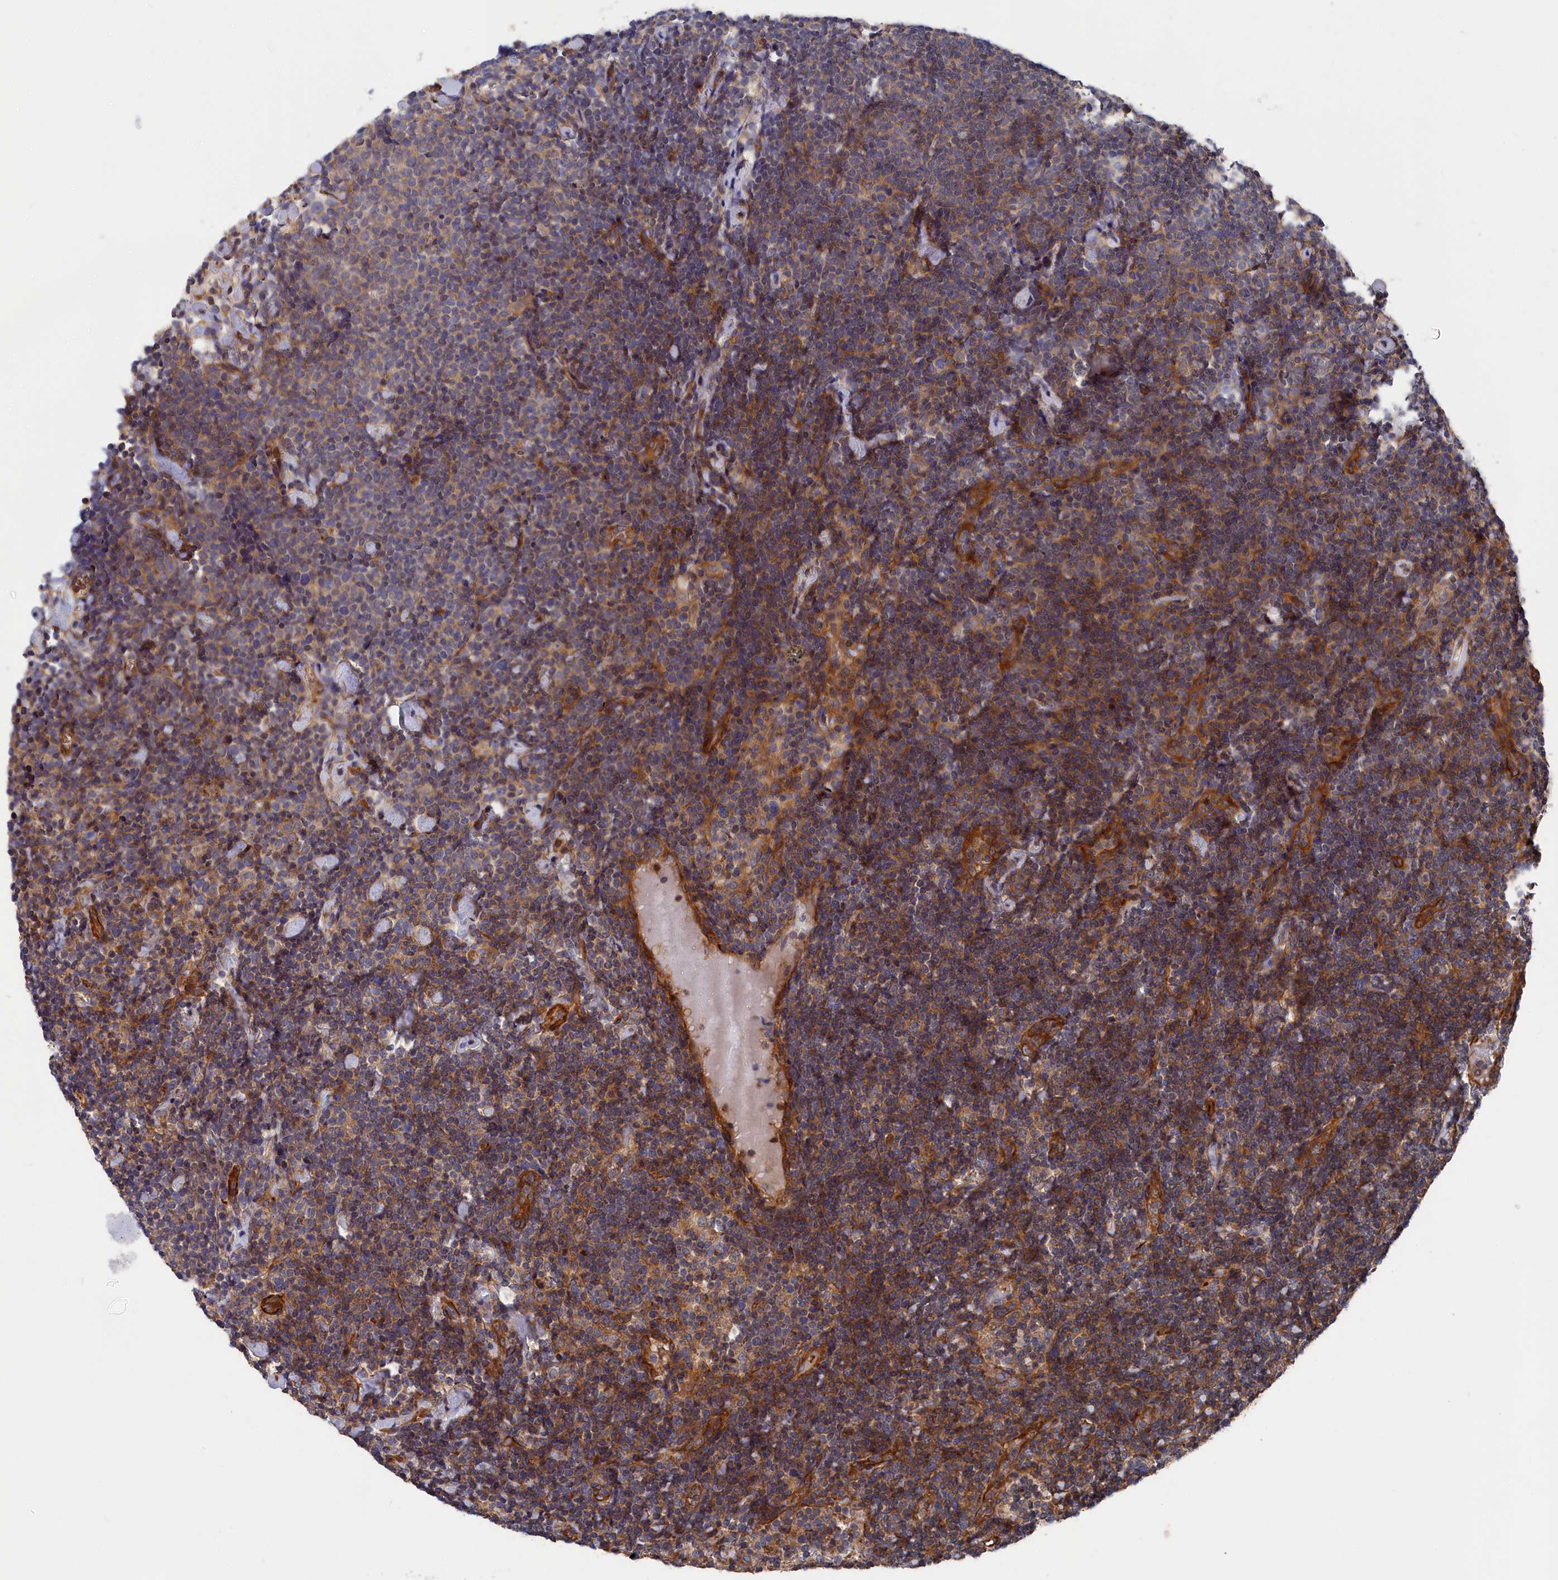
{"staining": {"intensity": "moderate", "quantity": ">75%", "location": "cytoplasmic/membranous"}, "tissue": "lymphoma", "cell_type": "Tumor cells", "image_type": "cancer", "snomed": [{"axis": "morphology", "description": "Malignant lymphoma, non-Hodgkin's type, High grade"}, {"axis": "topography", "description": "Lymph node"}], "caption": "Malignant lymphoma, non-Hodgkin's type (high-grade) stained with DAB immunohistochemistry demonstrates medium levels of moderate cytoplasmic/membranous staining in about >75% of tumor cells.", "gene": "LDHD", "patient": {"sex": "male", "age": 61}}